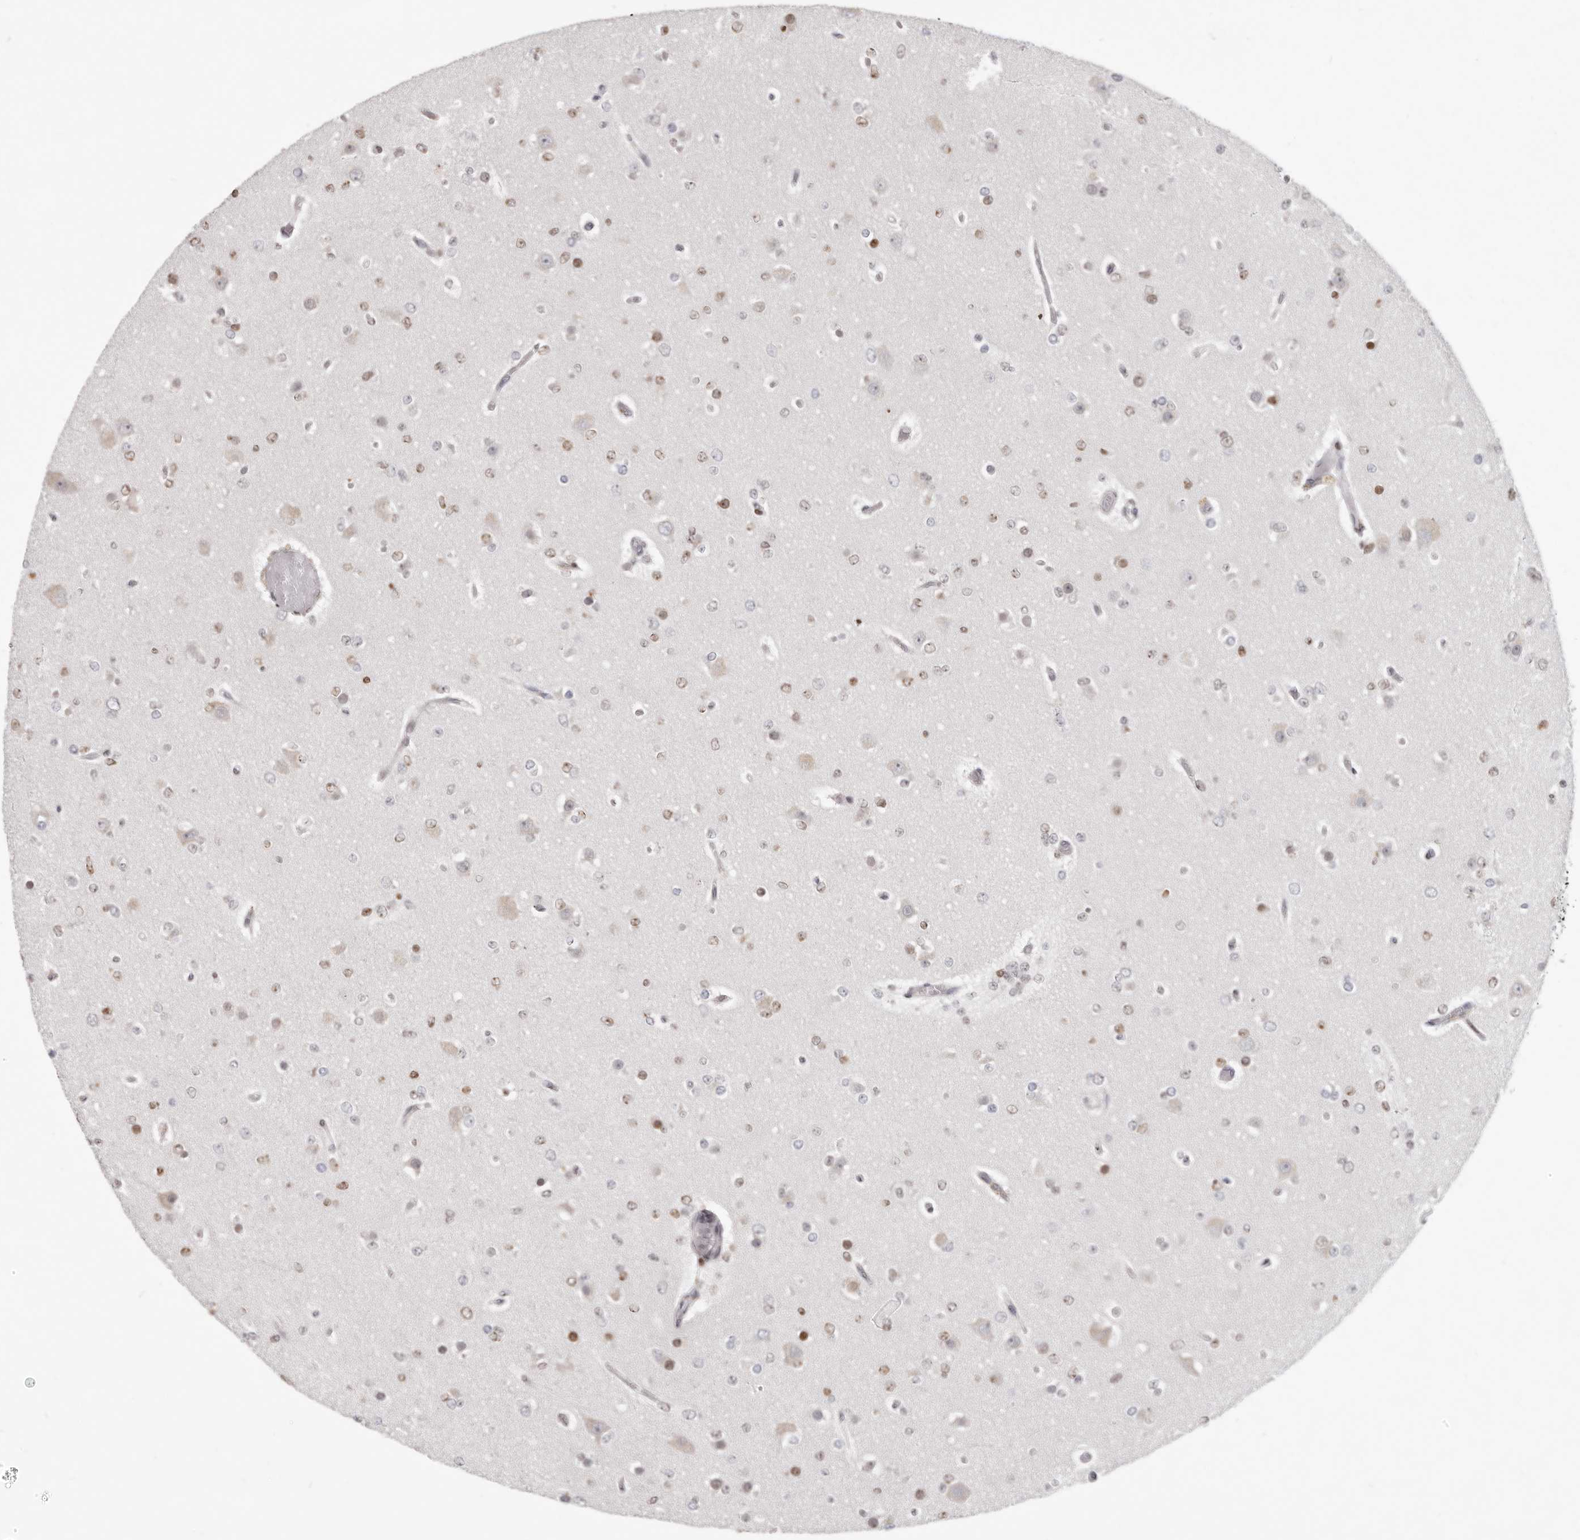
{"staining": {"intensity": "weak", "quantity": "25%-75%", "location": "nuclear"}, "tissue": "glioma", "cell_type": "Tumor cells", "image_type": "cancer", "snomed": [{"axis": "morphology", "description": "Glioma, malignant, Low grade"}, {"axis": "topography", "description": "Brain"}], "caption": "An immunohistochemistry histopathology image of neoplastic tissue is shown. Protein staining in brown shows weak nuclear positivity in glioma within tumor cells. (Stains: DAB (3,3'-diaminobenzidine) in brown, nuclei in blue, Microscopy: brightfield microscopy at high magnification).", "gene": "SRP19", "patient": {"sex": "female", "age": 22}}